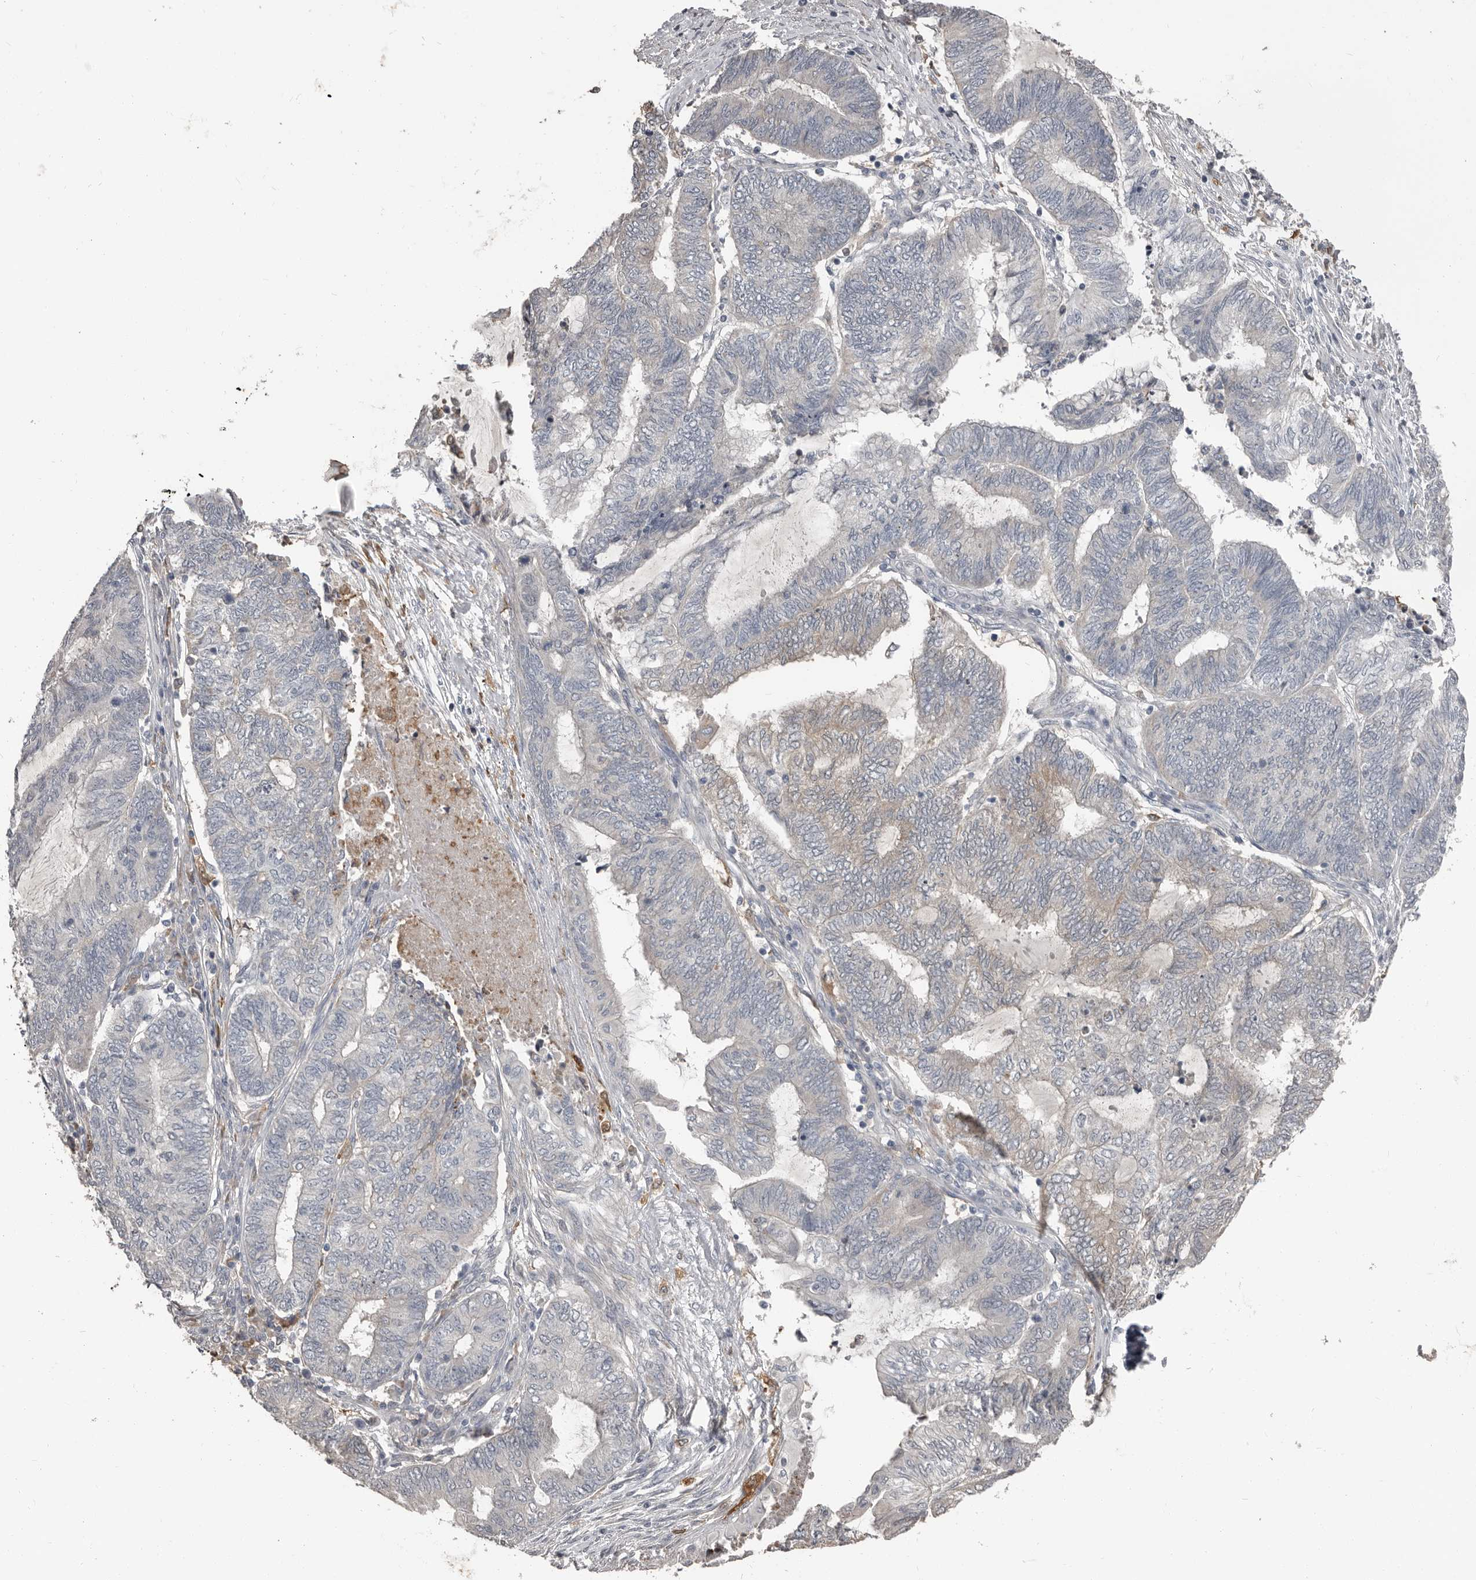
{"staining": {"intensity": "moderate", "quantity": "<25%", "location": "cytoplasmic/membranous"}, "tissue": "endometrial cancer", "cell_type": "Tumor cells", "image_type": "cancer", "snomed": [{"axis": "morphology", "description": "Adenocarcinoma, NOS"}, {"axis": "topography", "description": "Uterus"}, {"axis": "topography", "description": "Endometrium"}], "caption": "Immunohistochemistry (IHC) histopathology image of endometrial cancer (adenocarcinoma) stained for a protein (brown), which exhibits low levels of moderate cytoplasmic/membranous expression in approximately <25% of tumor cells.", "gene": "KCNJ8", "patient": {"sex": "female", "age": 70}}